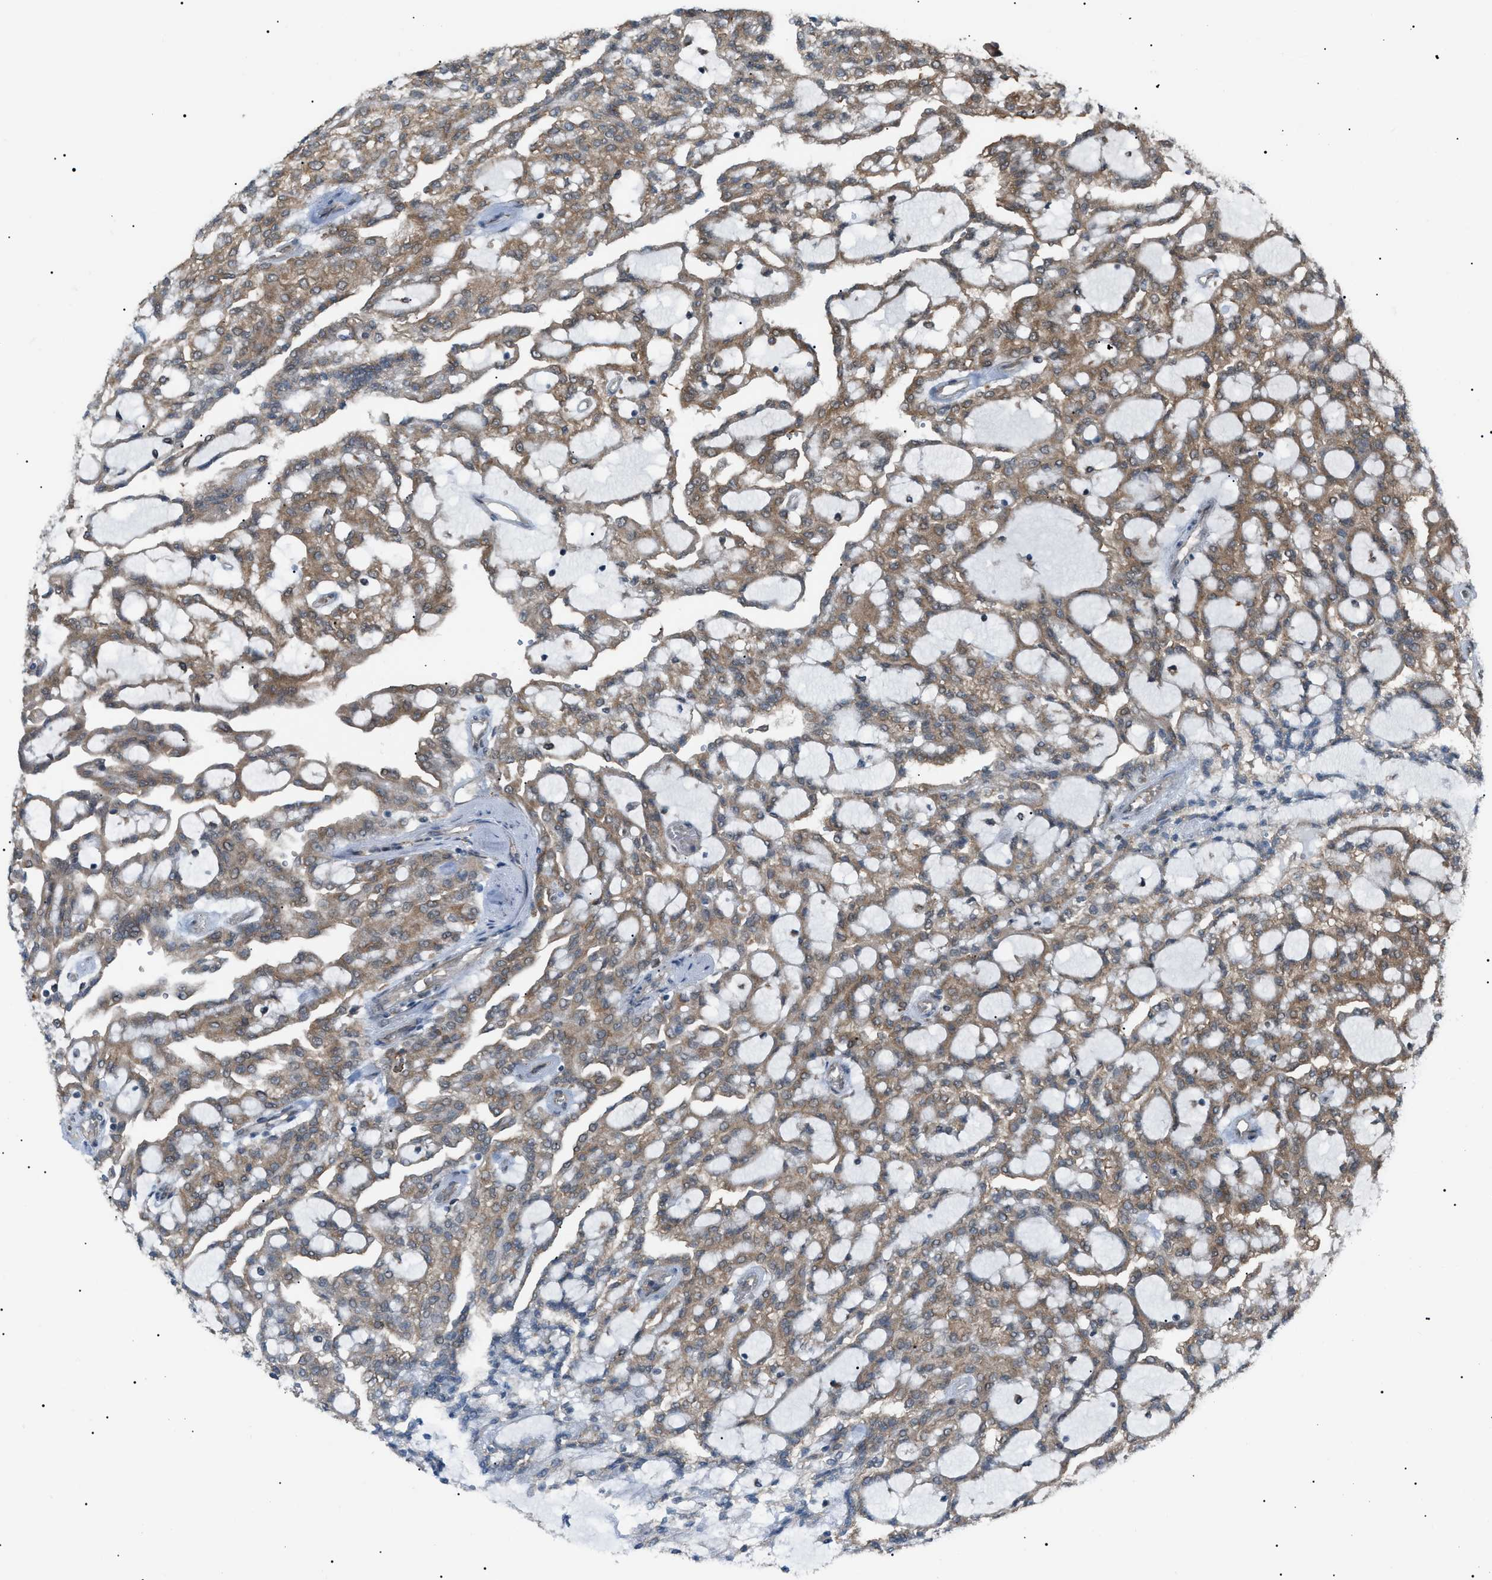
{"staining": {"intensity": "moderate", "quantity": ">75%", "location": "cytoplasmic/membranous"}, "tissue": "renal cancer", "cell_type": "Tumor cells", "image_type": "cancer", "snomed": [{"axis": "morphology", "description": "Adenocarcinoma, NOS"}, {"axis": "topography", "description": "Kidney"}], "caption": "Immunohistochemistry of renal cancer demonstrates medium levels of moderate cytoplasmic/membranous positivity in approximately >75% of tumor cells. (IHC, brightfield microscopy, high magnification).", "gene": "LPIN2", "patient": {"sex": "male", "age": 63}}